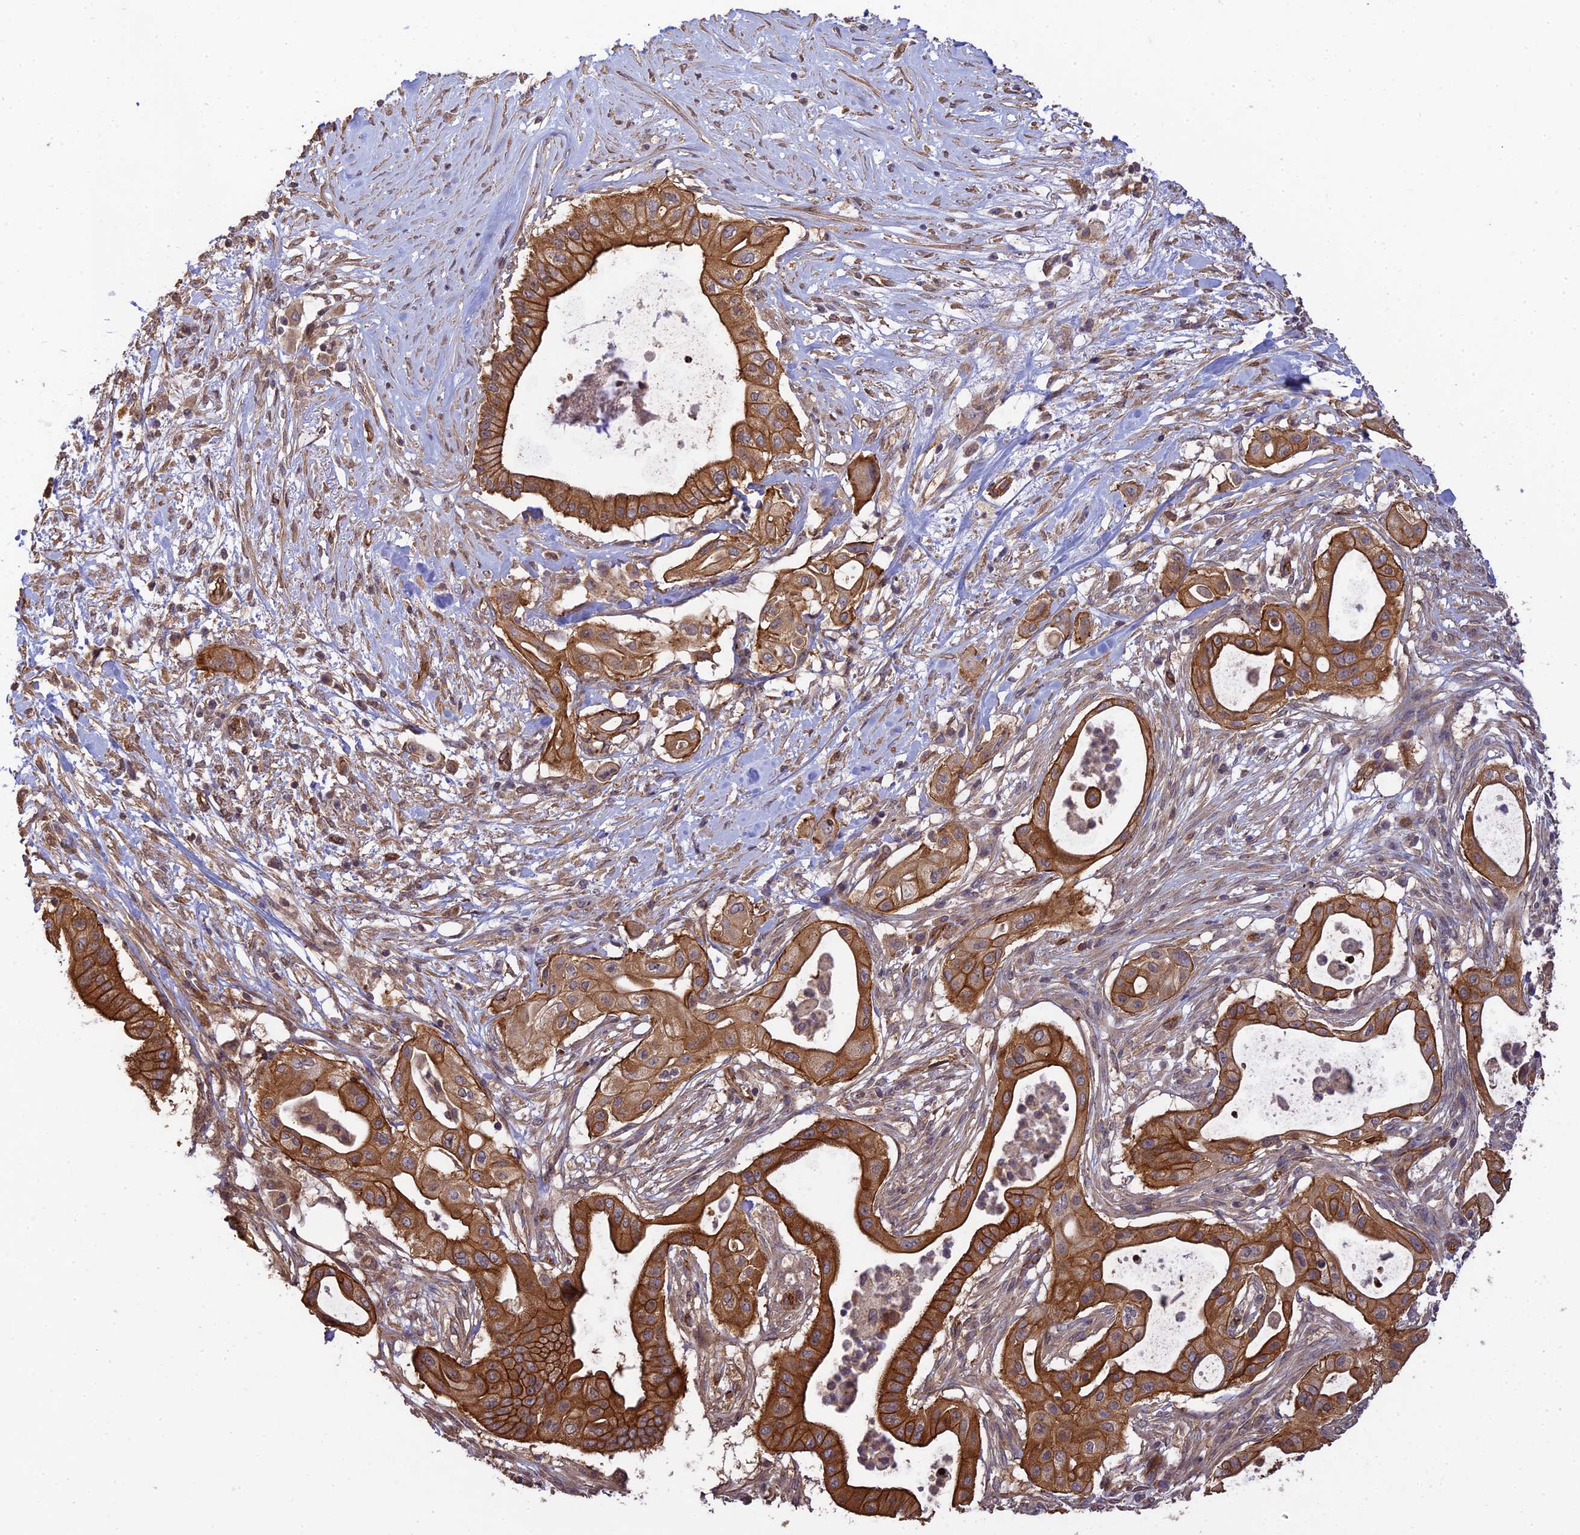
{"staining": {"intensity": "strong", "quantity": ">75%", "location": "cytoplasmic/membranous"}, "tissue": "pancreatic cancer", "cell_type": "Tumor cells", "image_type": "cancer", "snomed": [{"axis": "morphology", "description": "Adenocarcinoma, NOS"}, {"axis": "topography", "description": "Pancreas"}], "caption": "Immunohistochemical staining of pancreatic cancer shows high levels of strong cytoplasmic/membranous protein positivity in approximately >75% of tumor cells.", "gene": "HOMER2", "patient": {"sex": "male", "age": 68}}